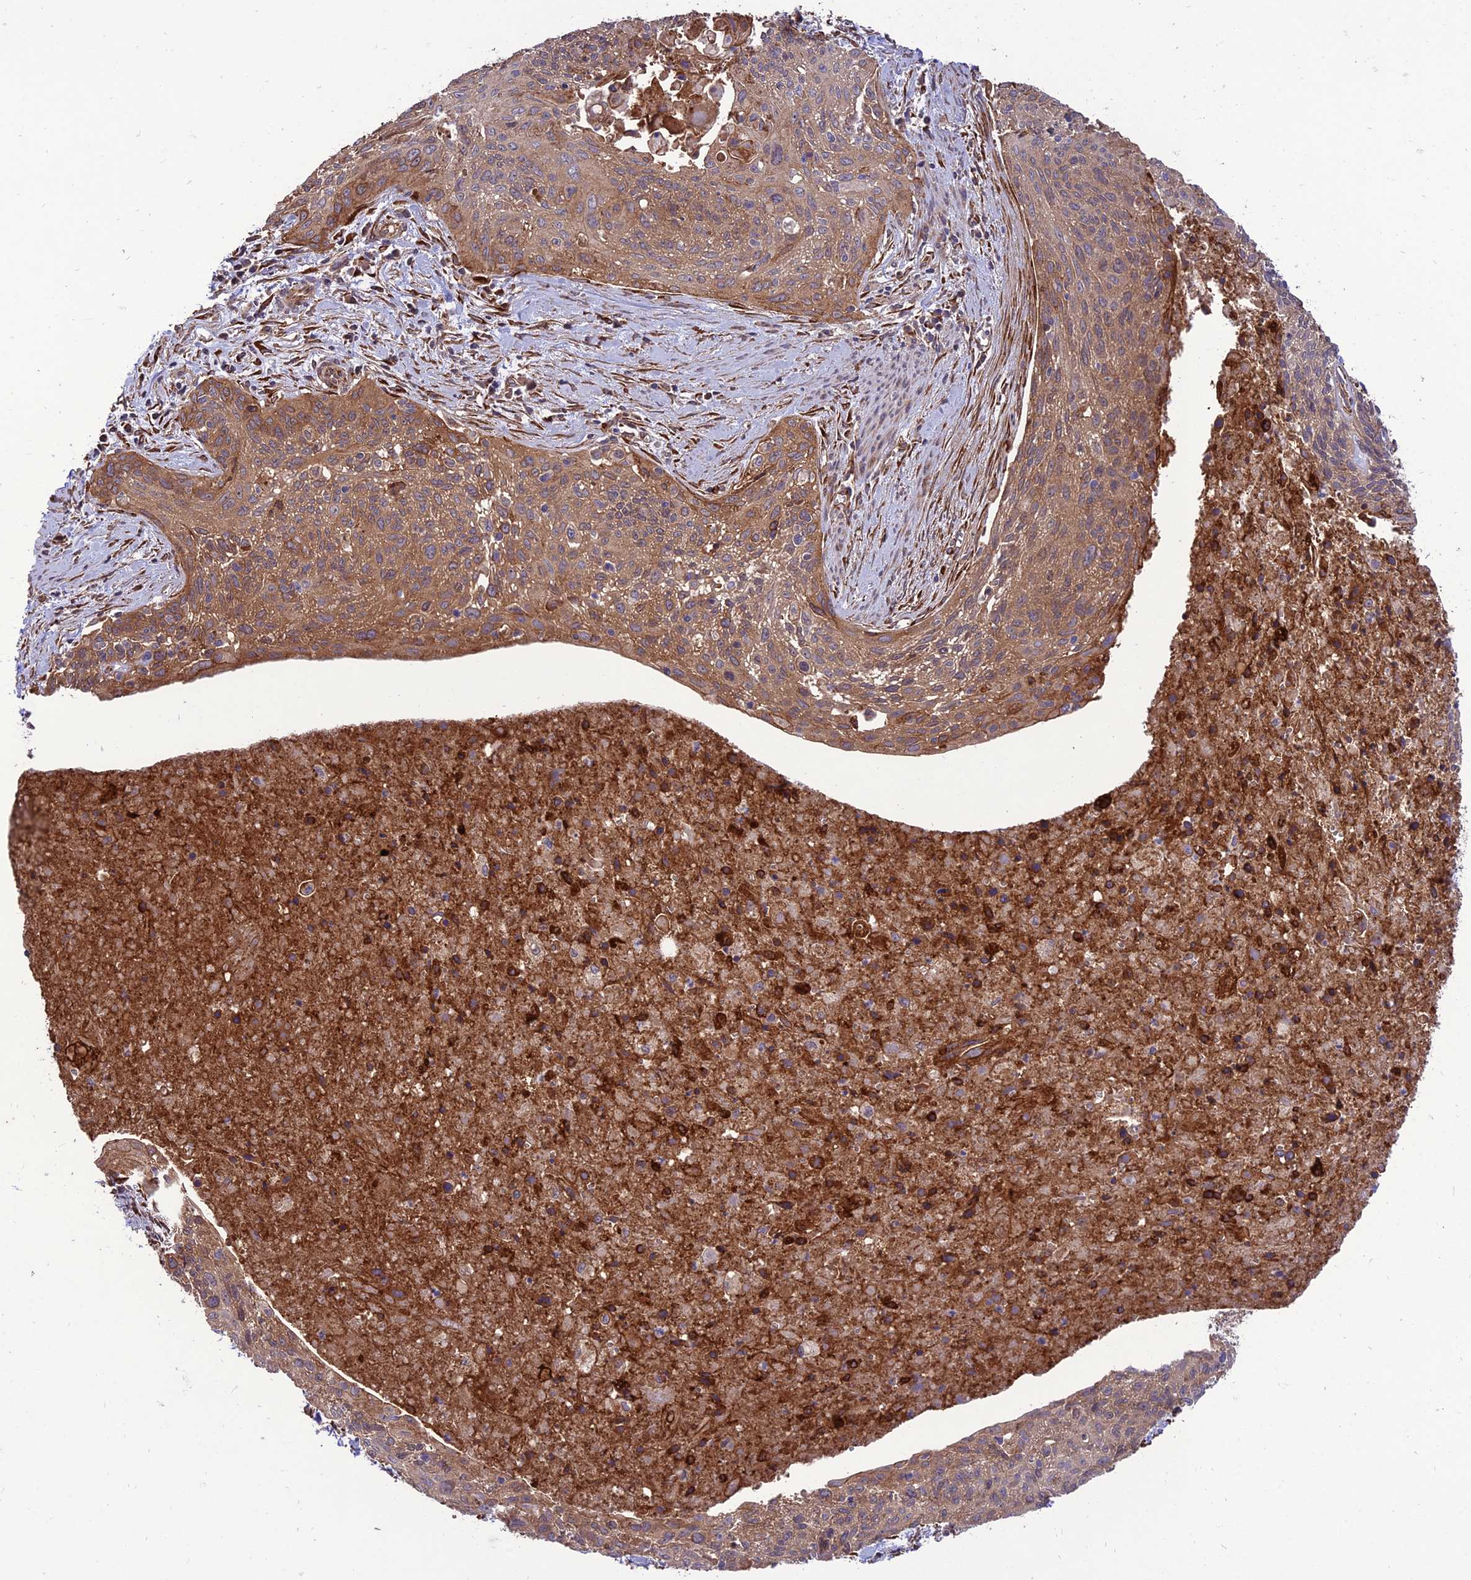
{"staining": {"intensity": "moderate", "quantity": ">75%", "location": "cytoplasmic/membranous"}, "tissue": "cervical cancer", "cell_type": "Tumor cells", "image_type": "cancer", "snomed": [{"axis": "morphology", "description": "Squamous cell carcinoma, NOS"}, {"axis": "topography", "description": "Cervix"}], "caption": "Protein staining exhibits moderate cytoplasmic/membranous staining in approximately >75% of tumor cells in squamous cell carcinoma (cervical).", "gene": "CRTAP", "patient": {"sex": "female", "age": 55}}